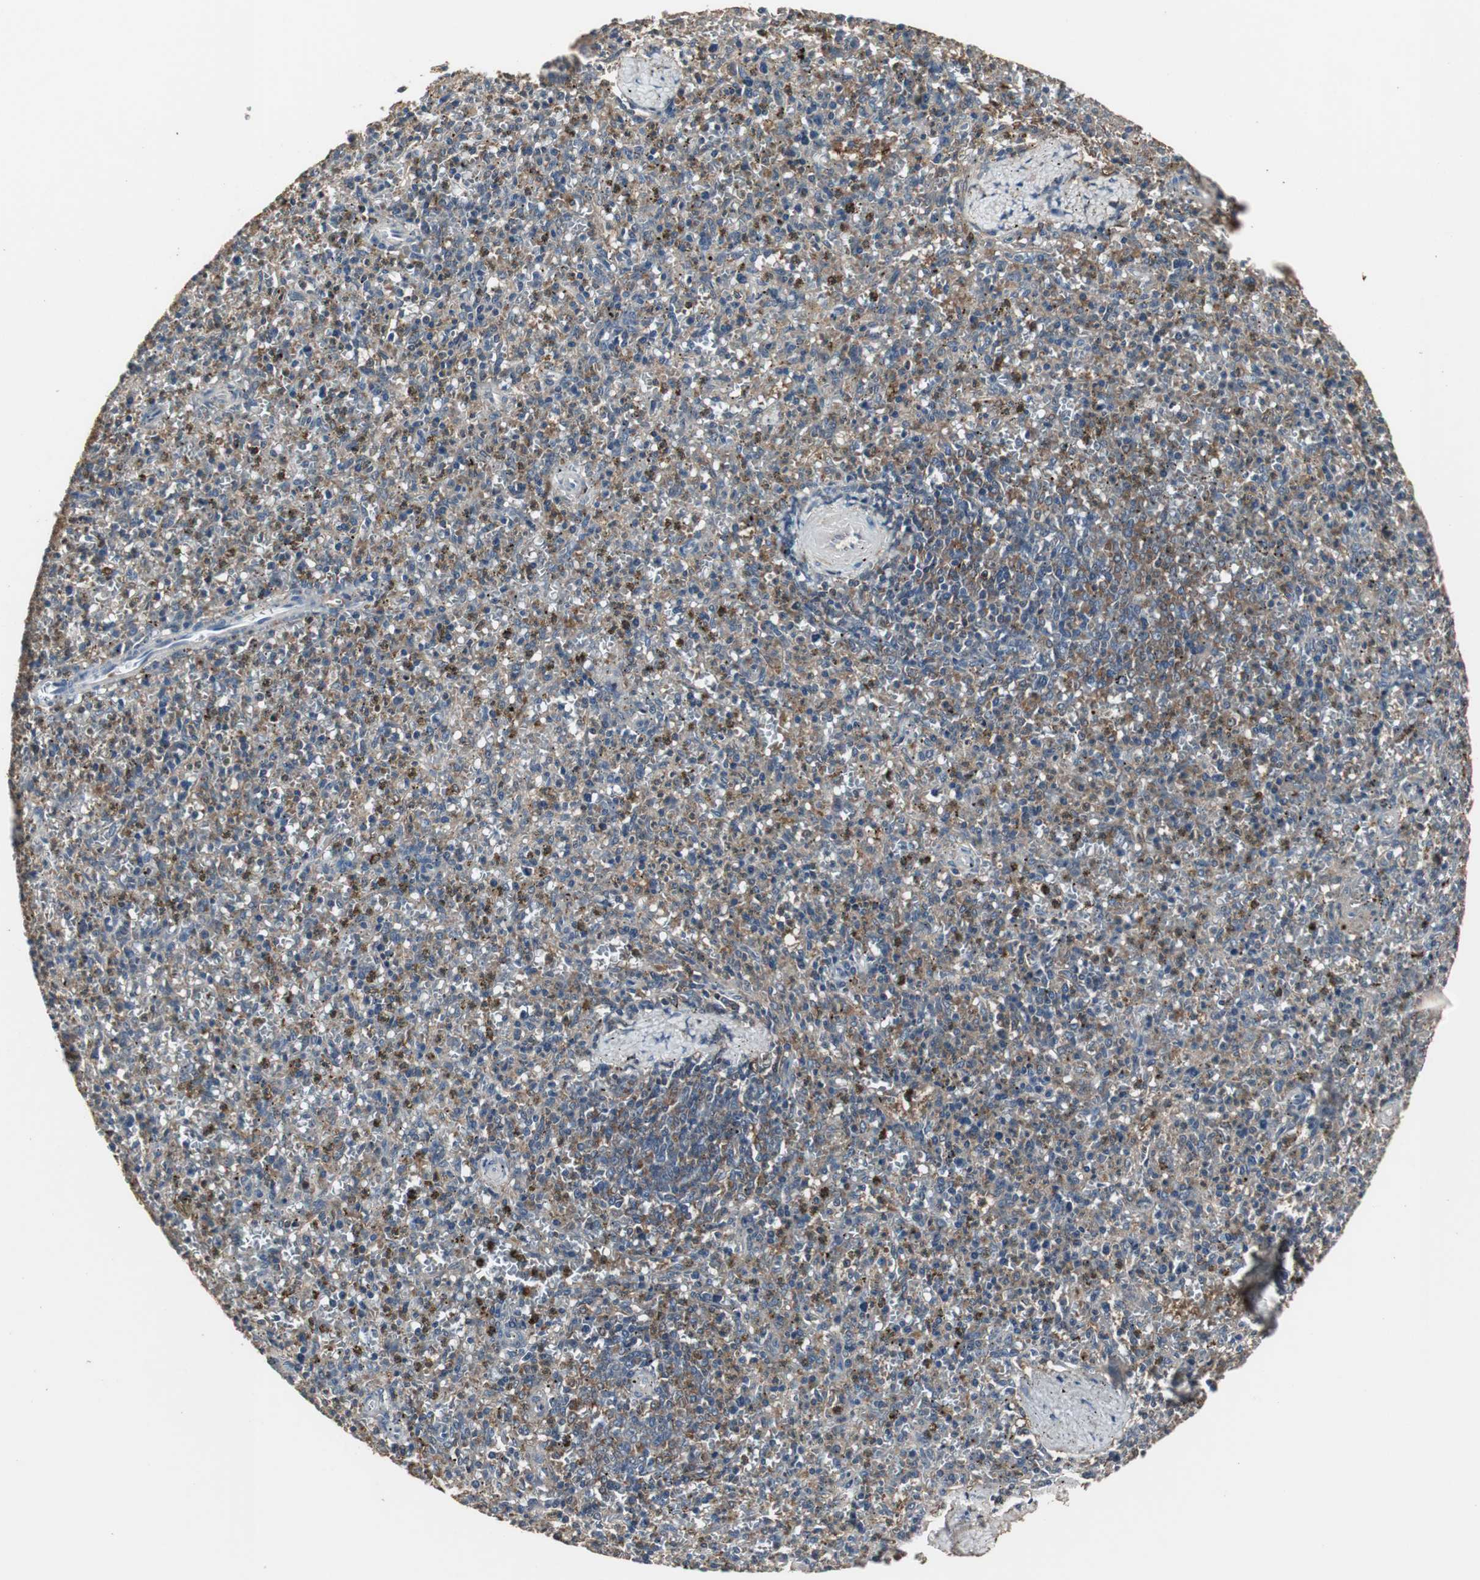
{"staining": {"intensity": "moderate", "quantity": "25%-75%", "location": "cytoplasmic/membranous"}, "tissue": "spleen", "cell_type": "Cells in red pulp", "image_type": "normal", "snomed": [{"axis": "morphology", "description": "Normal tissue, NOS"}, {"axis": "topography", "description": "Spleen"}], "caption": "A high-resolution histopathology image shows immunohistochemistry (IHC) staining of benign spleen, which reveals moderate cytoplasmic/membranous staining in about 25%-75% of cells in red pulp. (DAB (3,3'-diaminobenzidine) IHC, brown staining for protein, blue staining for nuclei).", "gene": "HPRT1", "patient": {"sex": "male", "age": 72}}